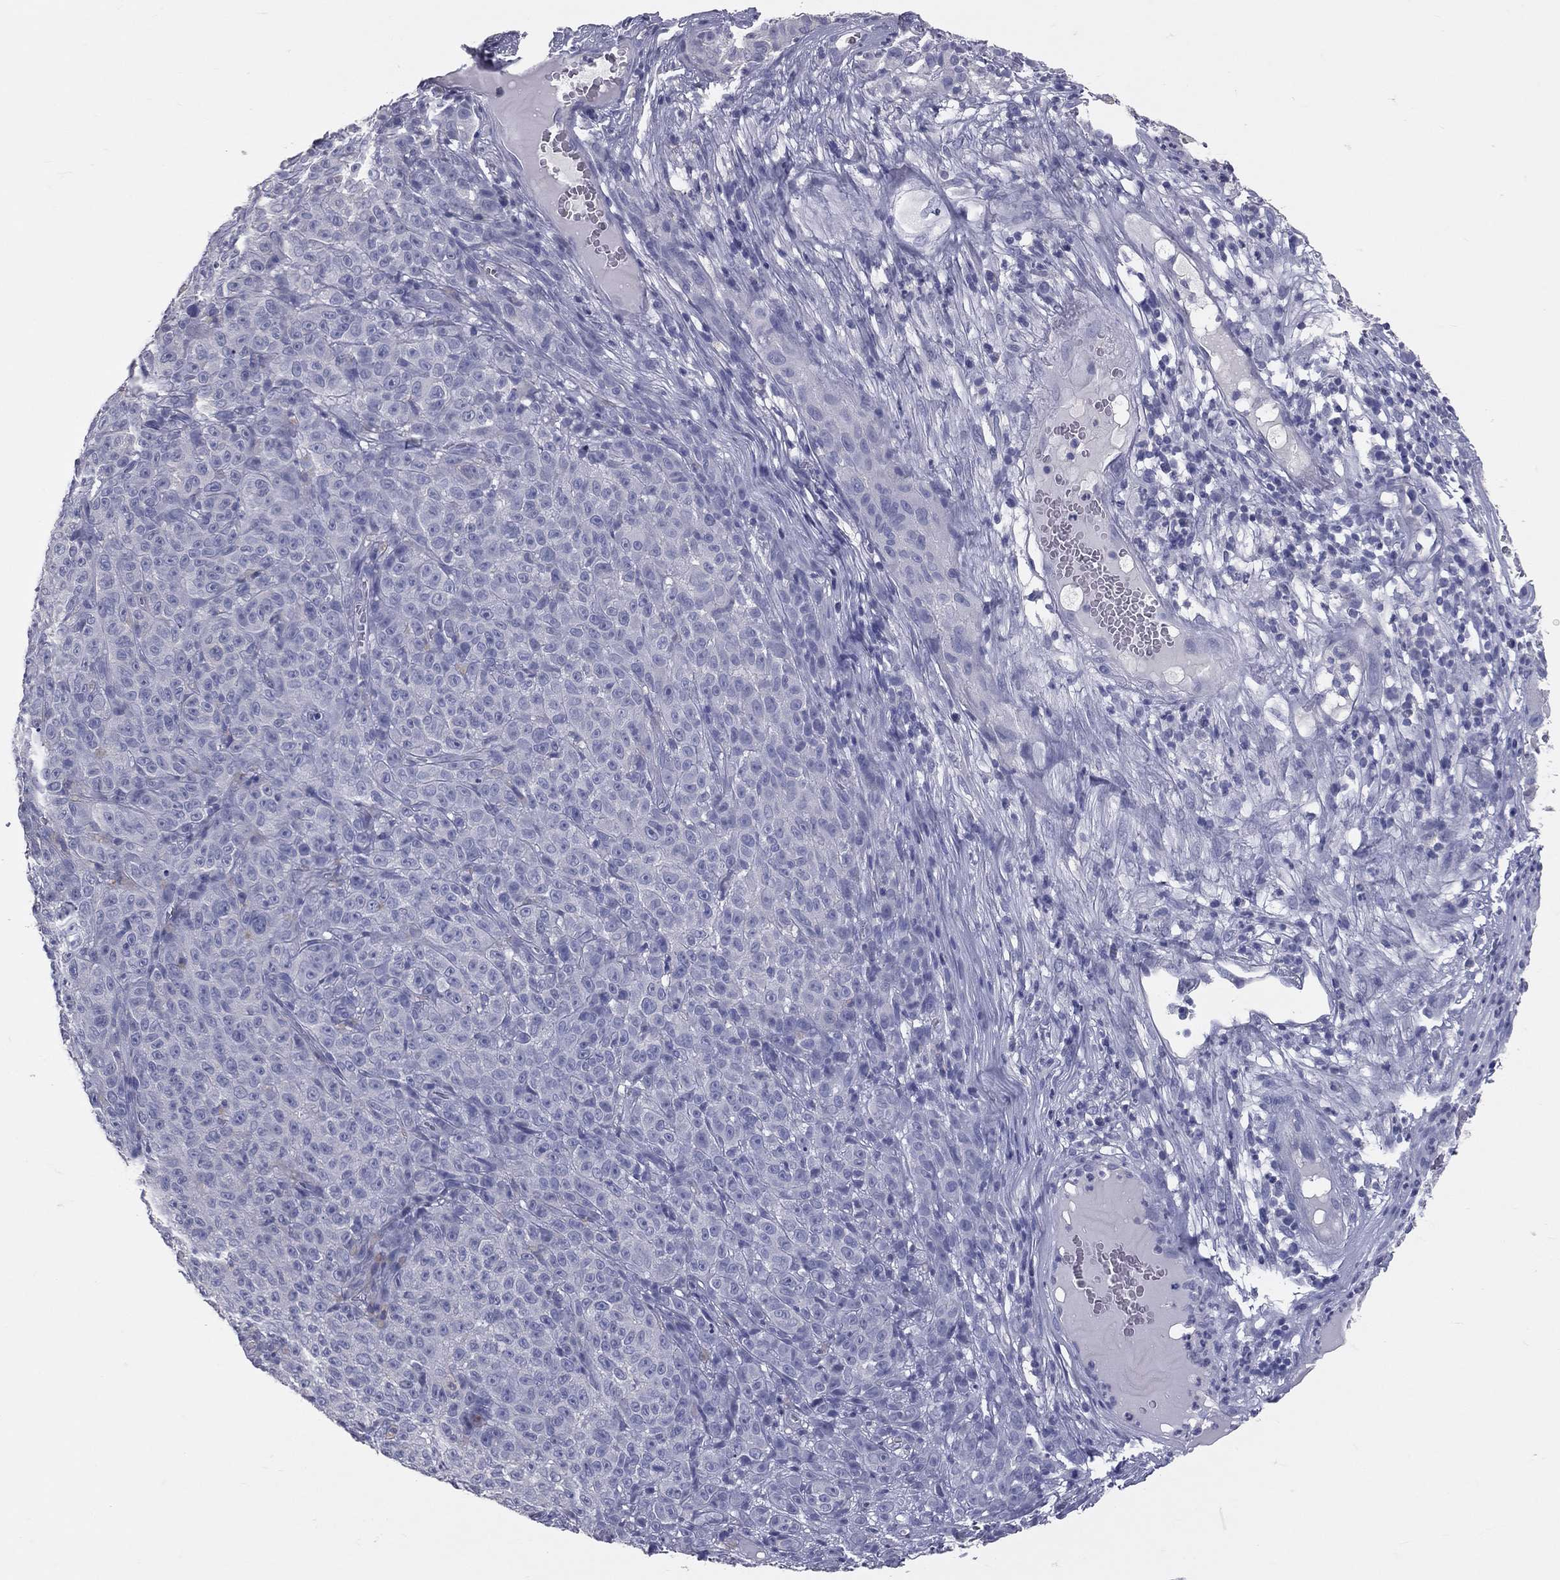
{"staining": {"intensity": "negative", "quantity": "none", "location": "none"}, "tissue": "melanoma", "cell_type": "Tumor cells", "image_type": "cancer", "snomed": [{"axis": "morphology", "description": "Malignant melanoma, NOS"}, {"axis": "topography", "description": "Skin"}], "caption": "Tumor cells show no significant positivity in malignant melanoma.", "gene": "TFPI2", "patient": {"sex": "female", "age": 82}}